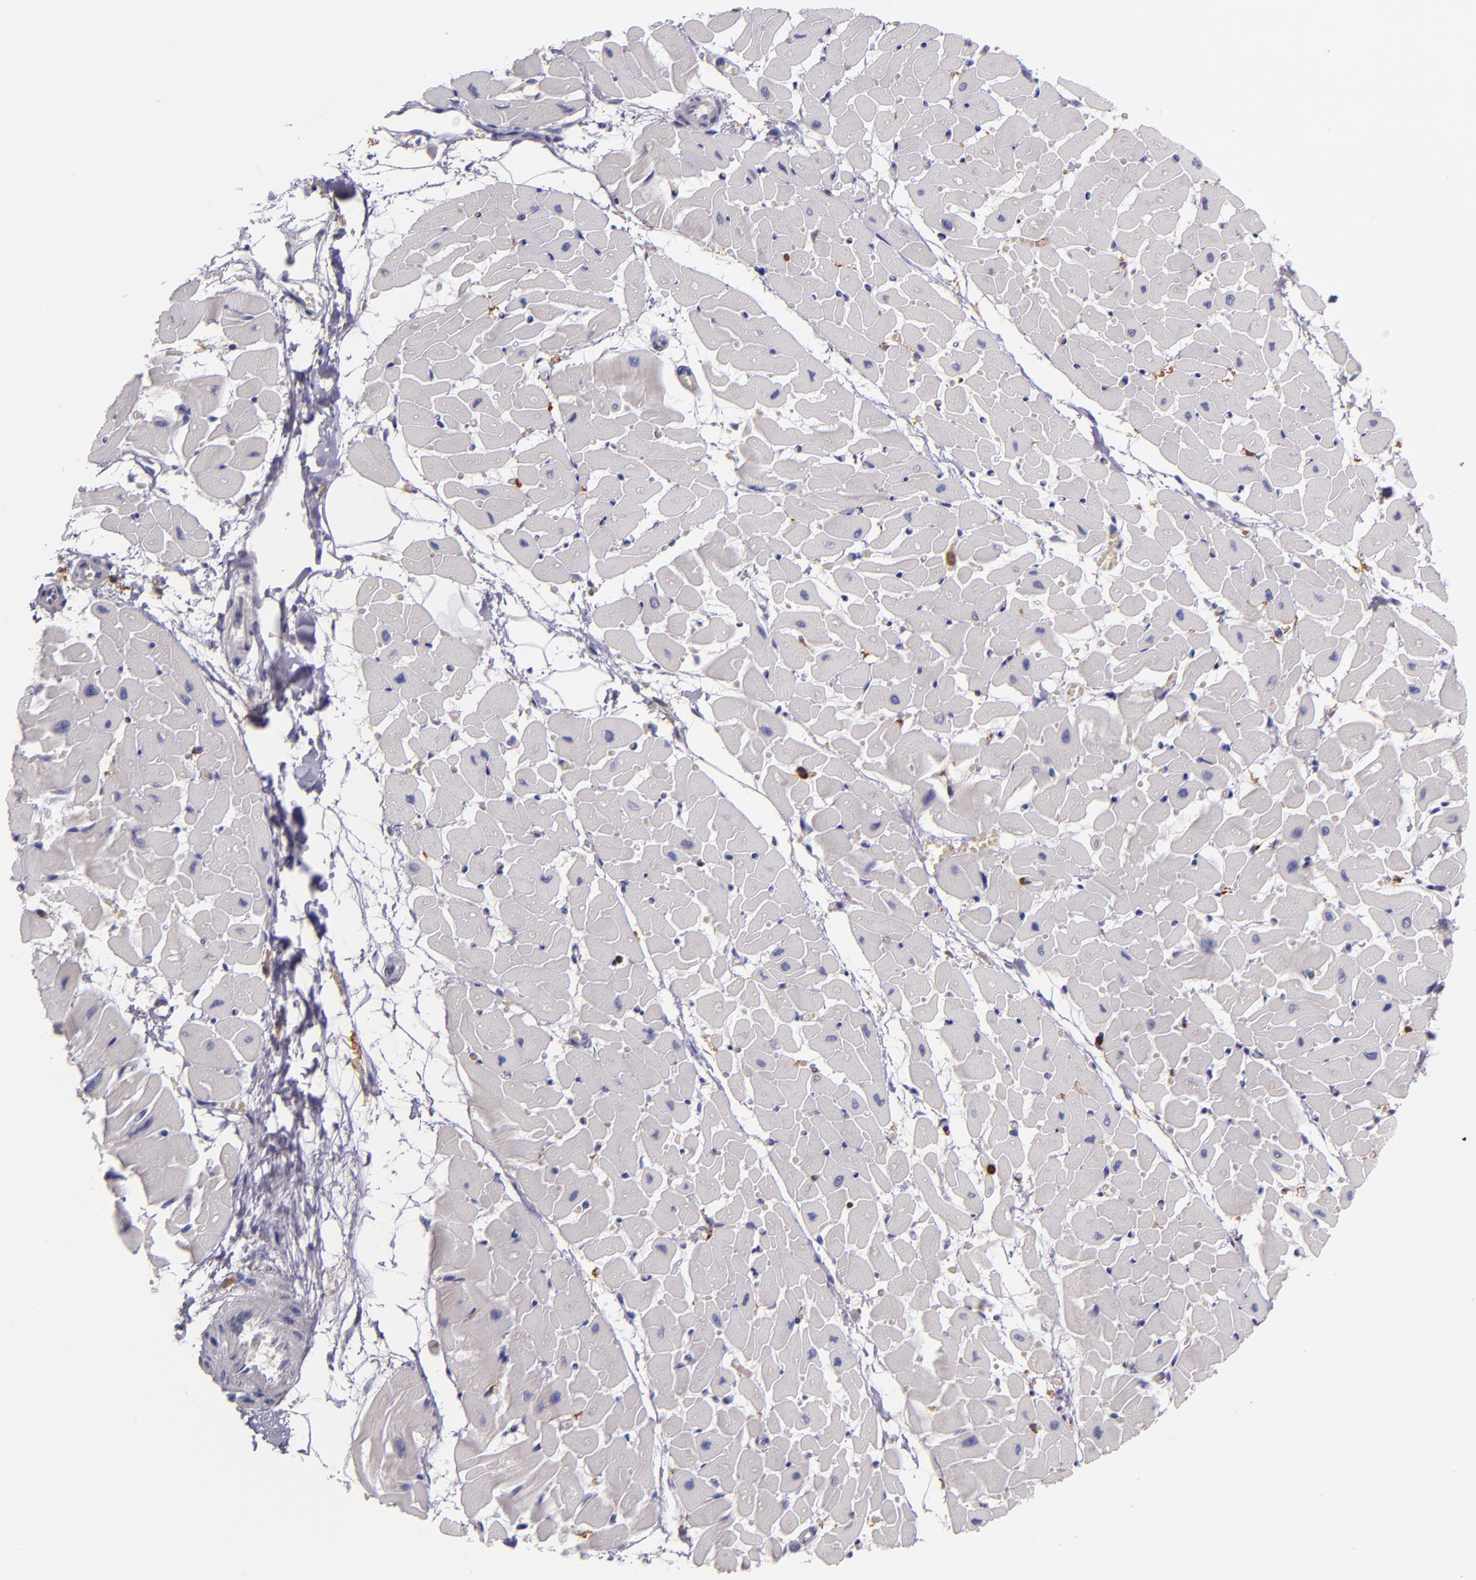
{"staining": {"intensity": "negative", "quantity": "none", "location": "none"}, "tissue": "heart muscle", "cell_type": "Cardiomyocytes", "image_type": "normal", "snomed": [{"axis": "morphology", "description": "Normal tissue, NOS"}, {"axis": "topography", "description": "Heart"}], "caption": "IHC histopathology image of normal heart muscle stained for a protein (brown), which shows no expression in cardiomyocytes. The staining was performed using DAB to visualize the protein expression in brown, while the nuclei were stained in blue with hematoxylin (Magnification: 20x).", "gene": "C5AR1", "patient": {"sex": "female", "age": 19}}